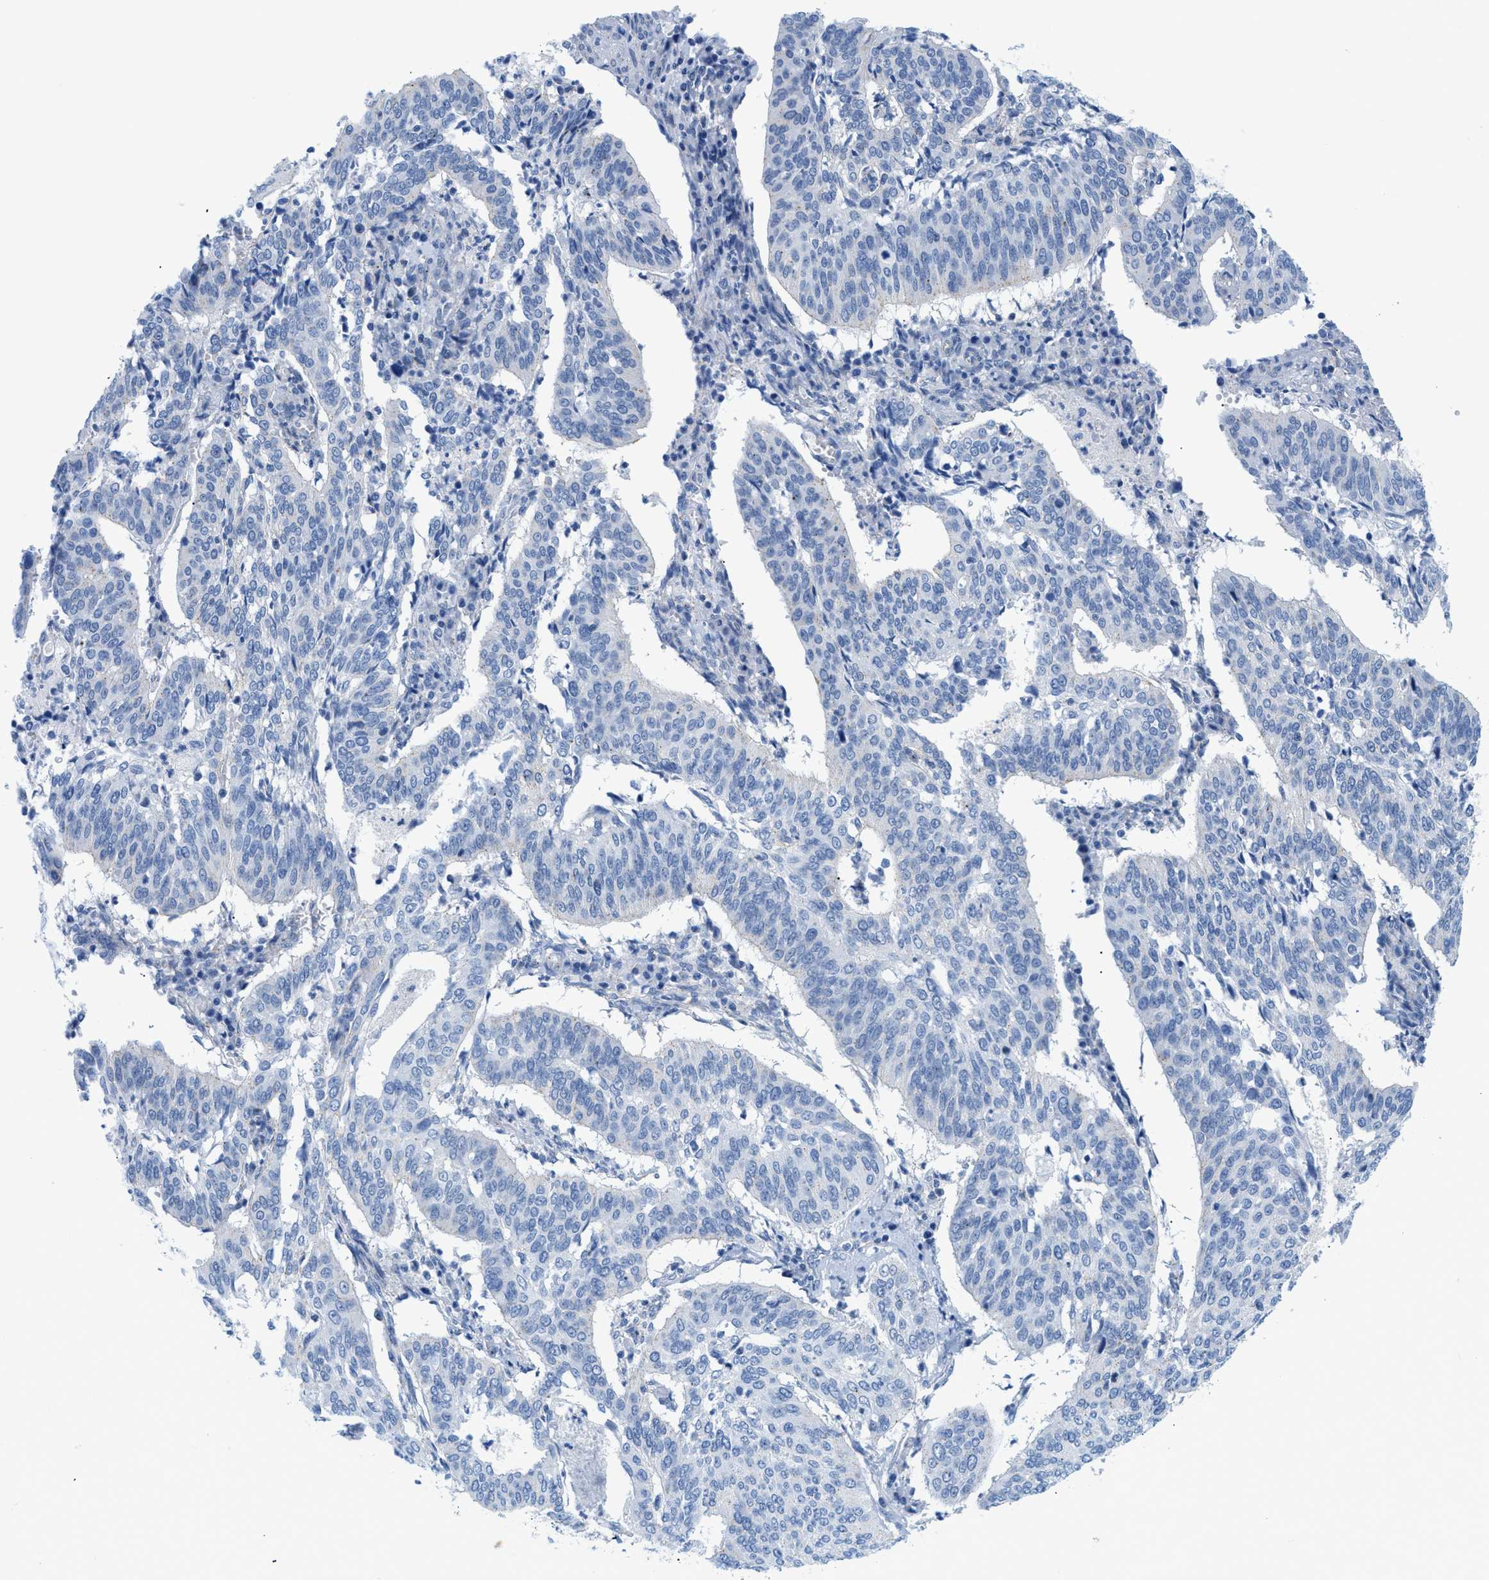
{"staining": {"intensity": "negative", "quantity": "none", "location": "none"}, "tissue": "cervical cancer", "cell_type": "Tumor cells", "image_type": "cancer", "snomed": [{"axis": "morphology", "description": "Normal tissue, NOS"}, {"axis": "morphology", "description": "Squamous cell carcinoma, NOS"}, {"axis": "topography", "description": "Cervix"}], "caption": "IHC photomicrograph of neoplastic tissue: human cervical squamous cell carcinoma stained with DAB demonstrates no significant protein staining in tumor cells.", "gene": "FDCSP", "patient": {"sex": "female", "age": 39}}